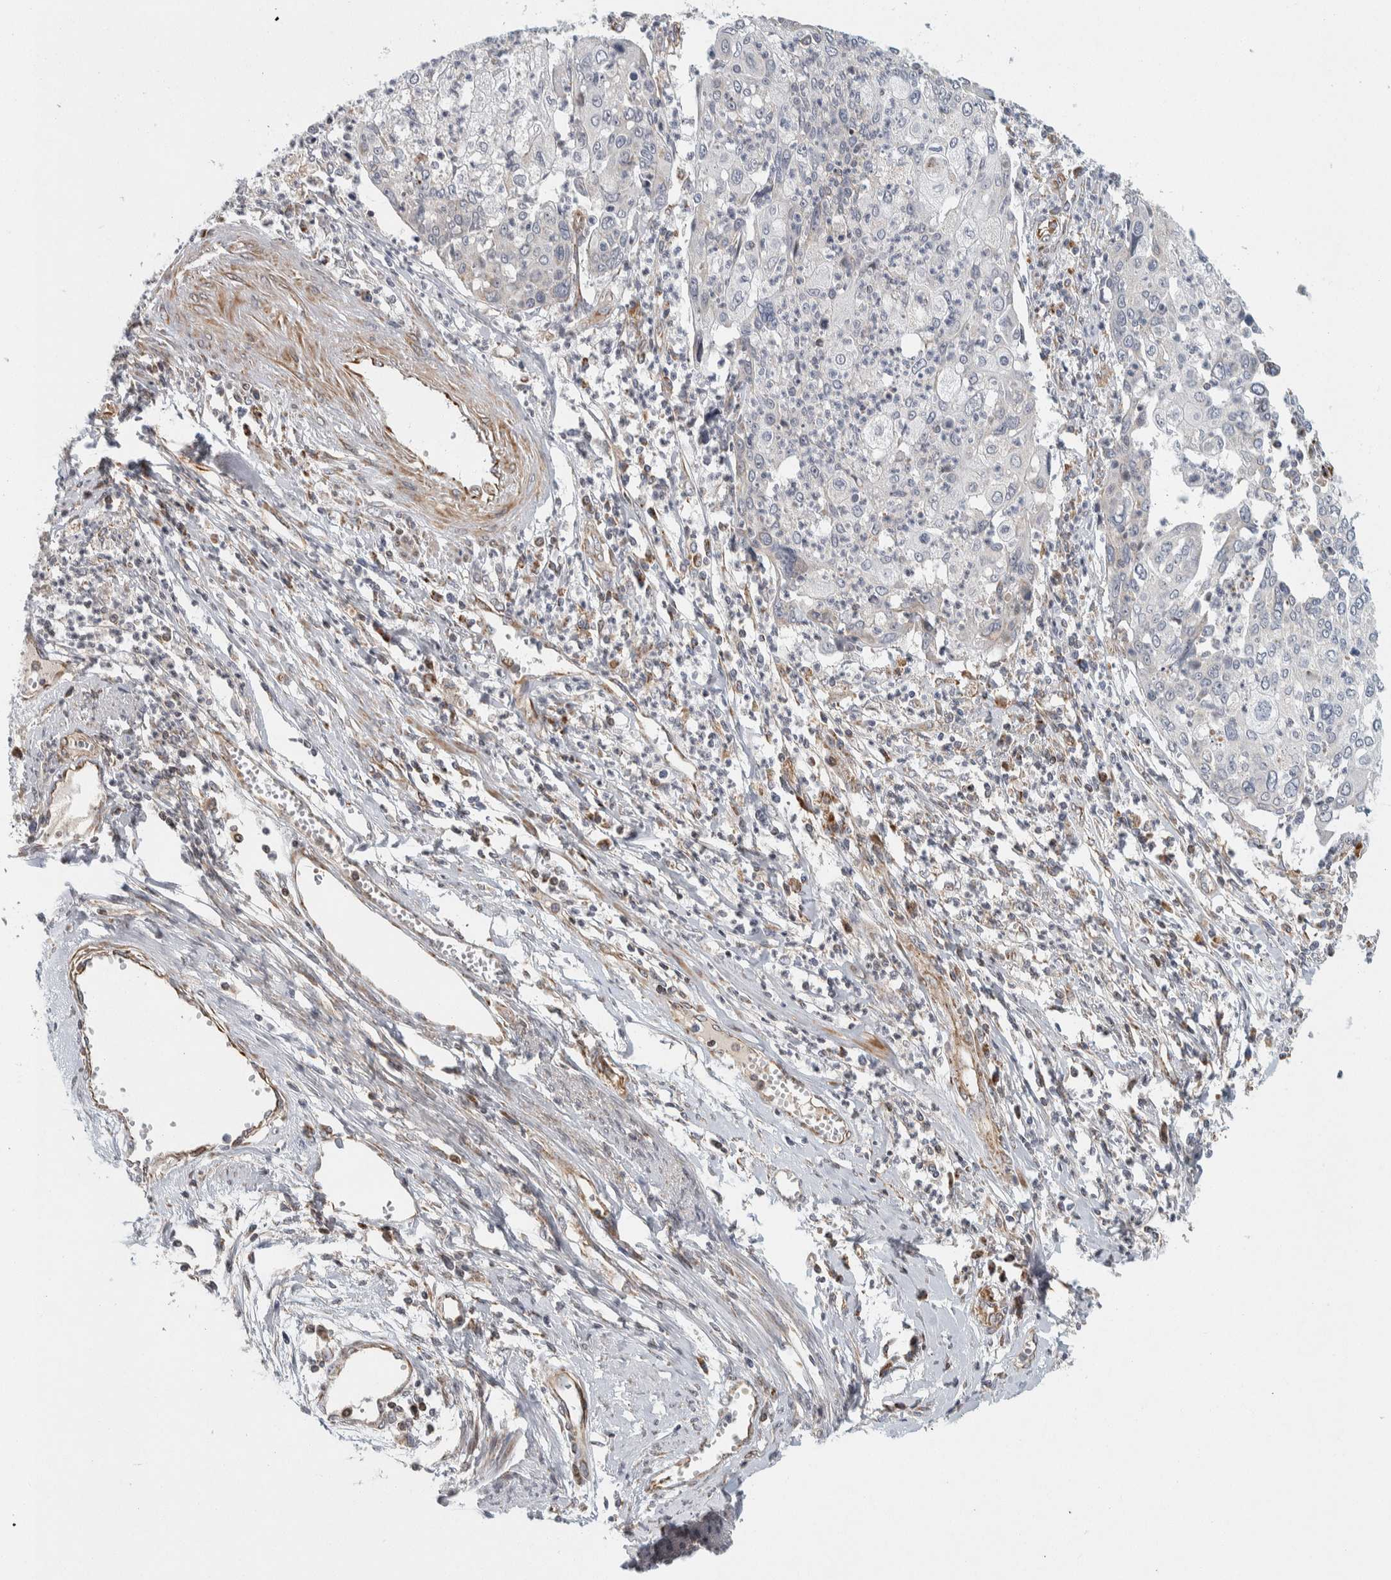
{"staining": {"intensity": "negative", "quantity": "none", "location": "none"}, "tissue": "cervical cancer", "cell_type": "Tumor cells", "image_type": "cancer", "snomed": [{"axis": "morphology", "description": "Squamous cell carcinoma, NOS"}, {"axis": "topography", "description": "Cervix"}], "caption": "There is no significant expression in tumor cells of squamous cell carcinoma (cervical).", "gene": "AFP", "patient": {"sex": "female", "age": 40}}